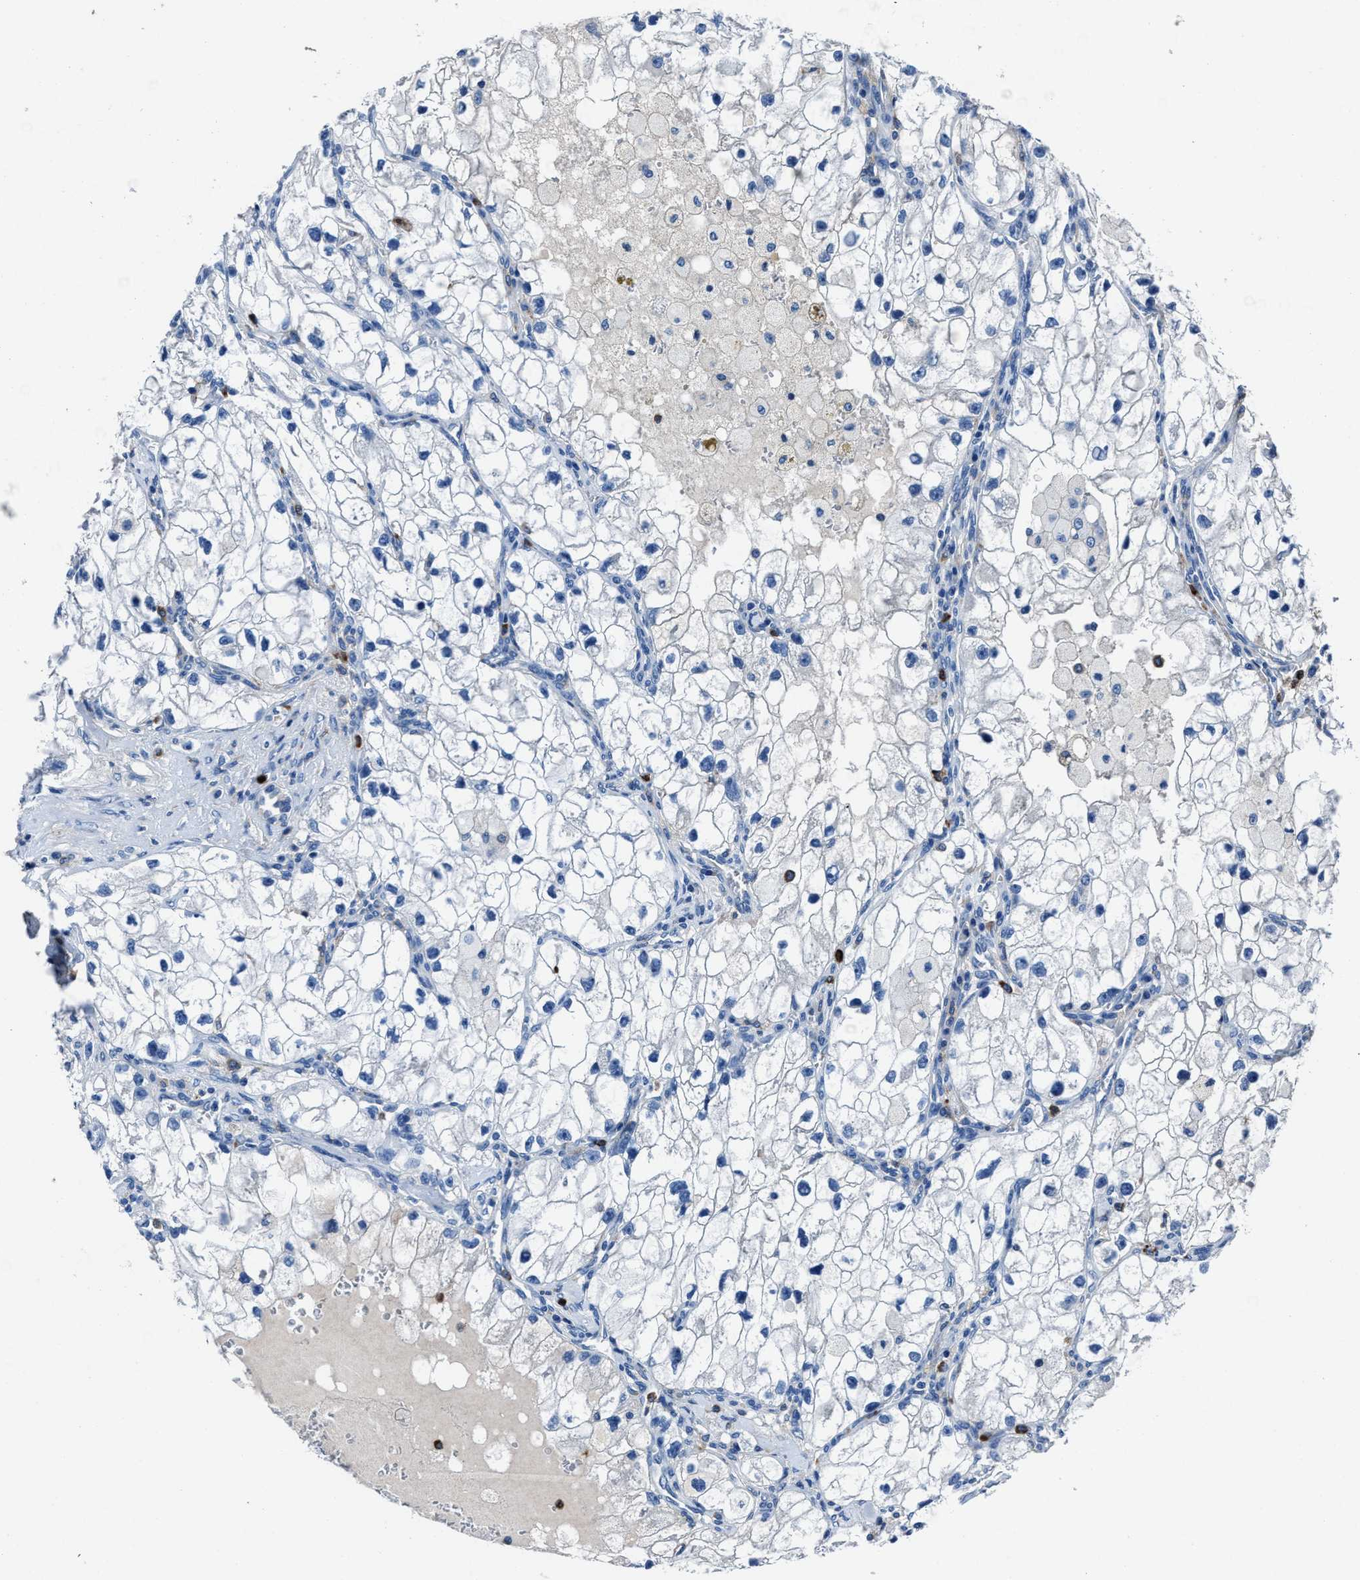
{"staining": {"intensity": "negative", "quantity": "none", "location": "none"}, "tissue": "renal cancer", "cell_type": "Tumor cells", "image_type": "cancer", "snomed": [{"axis": "morphology", "description": "Adenocarcinoma, NOS"}, {"axis": "topography", "description": "Kidney"}], "caption": "Tumor cells show no significant staining in adenocarcinoma (renal).", "gene": "FGL2", "patient": {"sex": "female", "age": 70}}